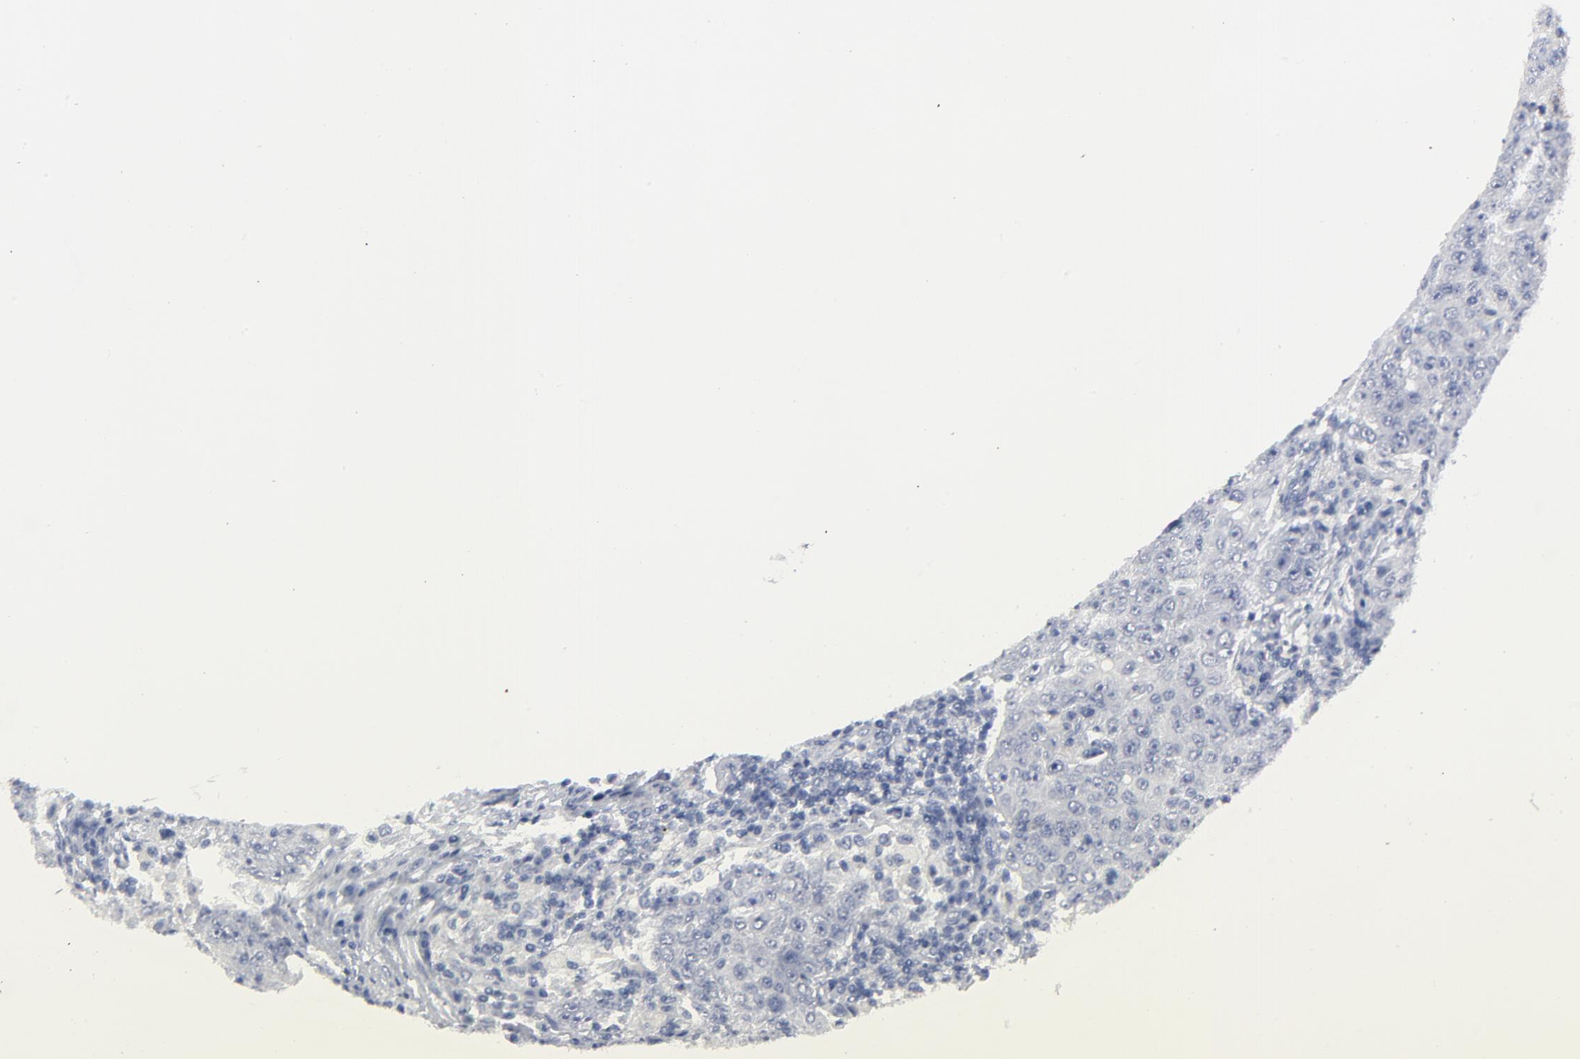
{"staining": {"intensity": "negative", "quantity": "none", "location": "none"}, "tissue": "lymph node", "cell_type": "Germinal center cells", "image_type": "normal", "snomed": [{"axis": "morphology", "description": "Normal tissue, NOS"}, {"axis": "topography", "description": "Lymph node"}], "caption": "There is no significant positivity in germinal center cells of lymph node. (Immunohistochemistry, brightfield microscopy, high magnification).", "gene": "CLEC4G", "patient": {"sex": "female", "age": 42}}